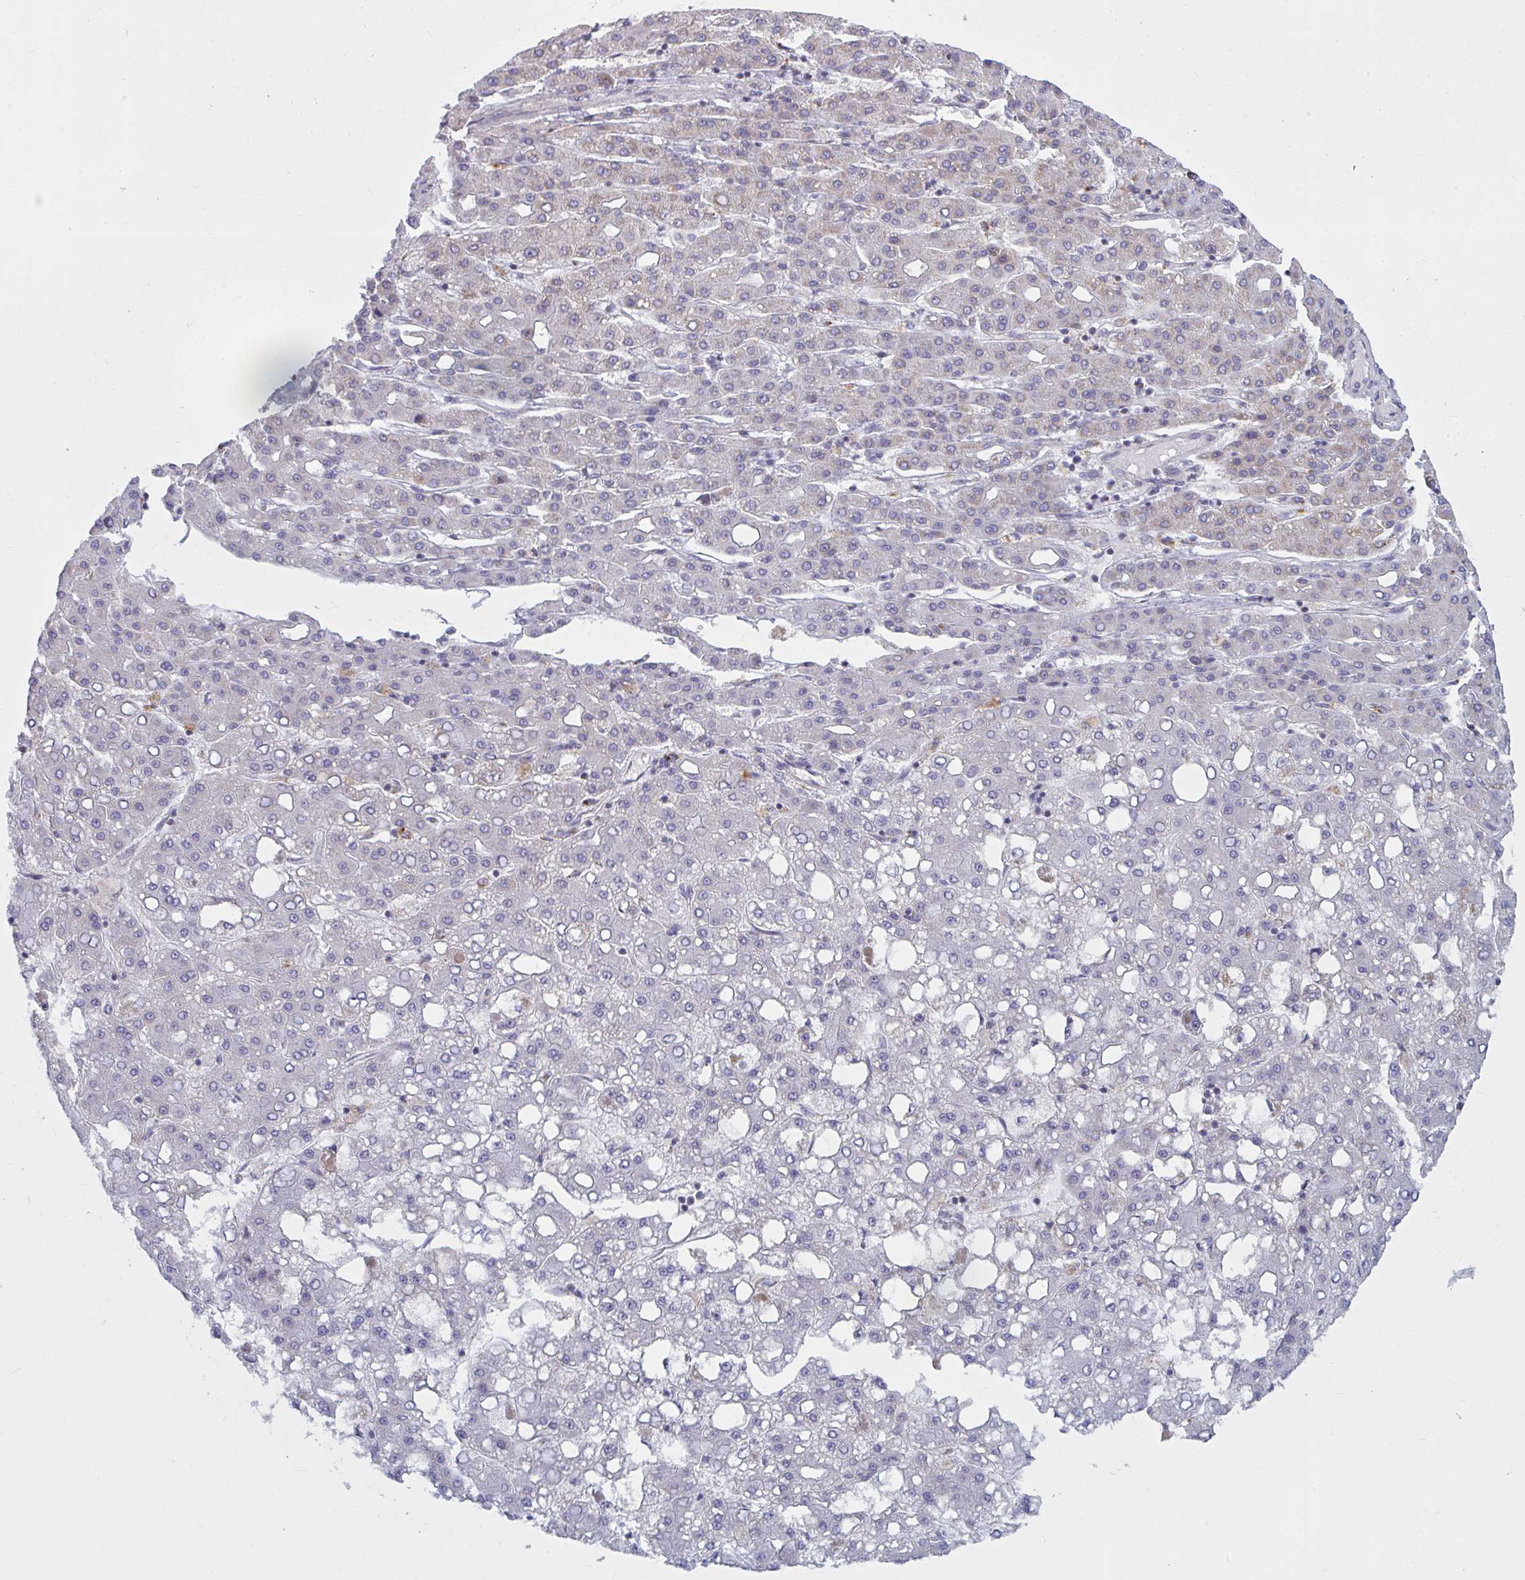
{"staining": {"intensity": "negative", "quantity": "none", "location": "none"}, "tissue": "liver cancer", "cell_type": "Tumor cells", "image_type": "cancer", "snomed": [{"axis": "morphology", "description": "Carcinoma, Hepatocellular, NOS"}, {"axis": "topography", "description": "Liver"}], "caption": "Immunohistochemical staining of liver cancer (hepatocellular carcinoma) exhibits no significant positivity in tumor cells.", "gene": "ATG9A", "patient": {"sex": "male", "age": 65}}